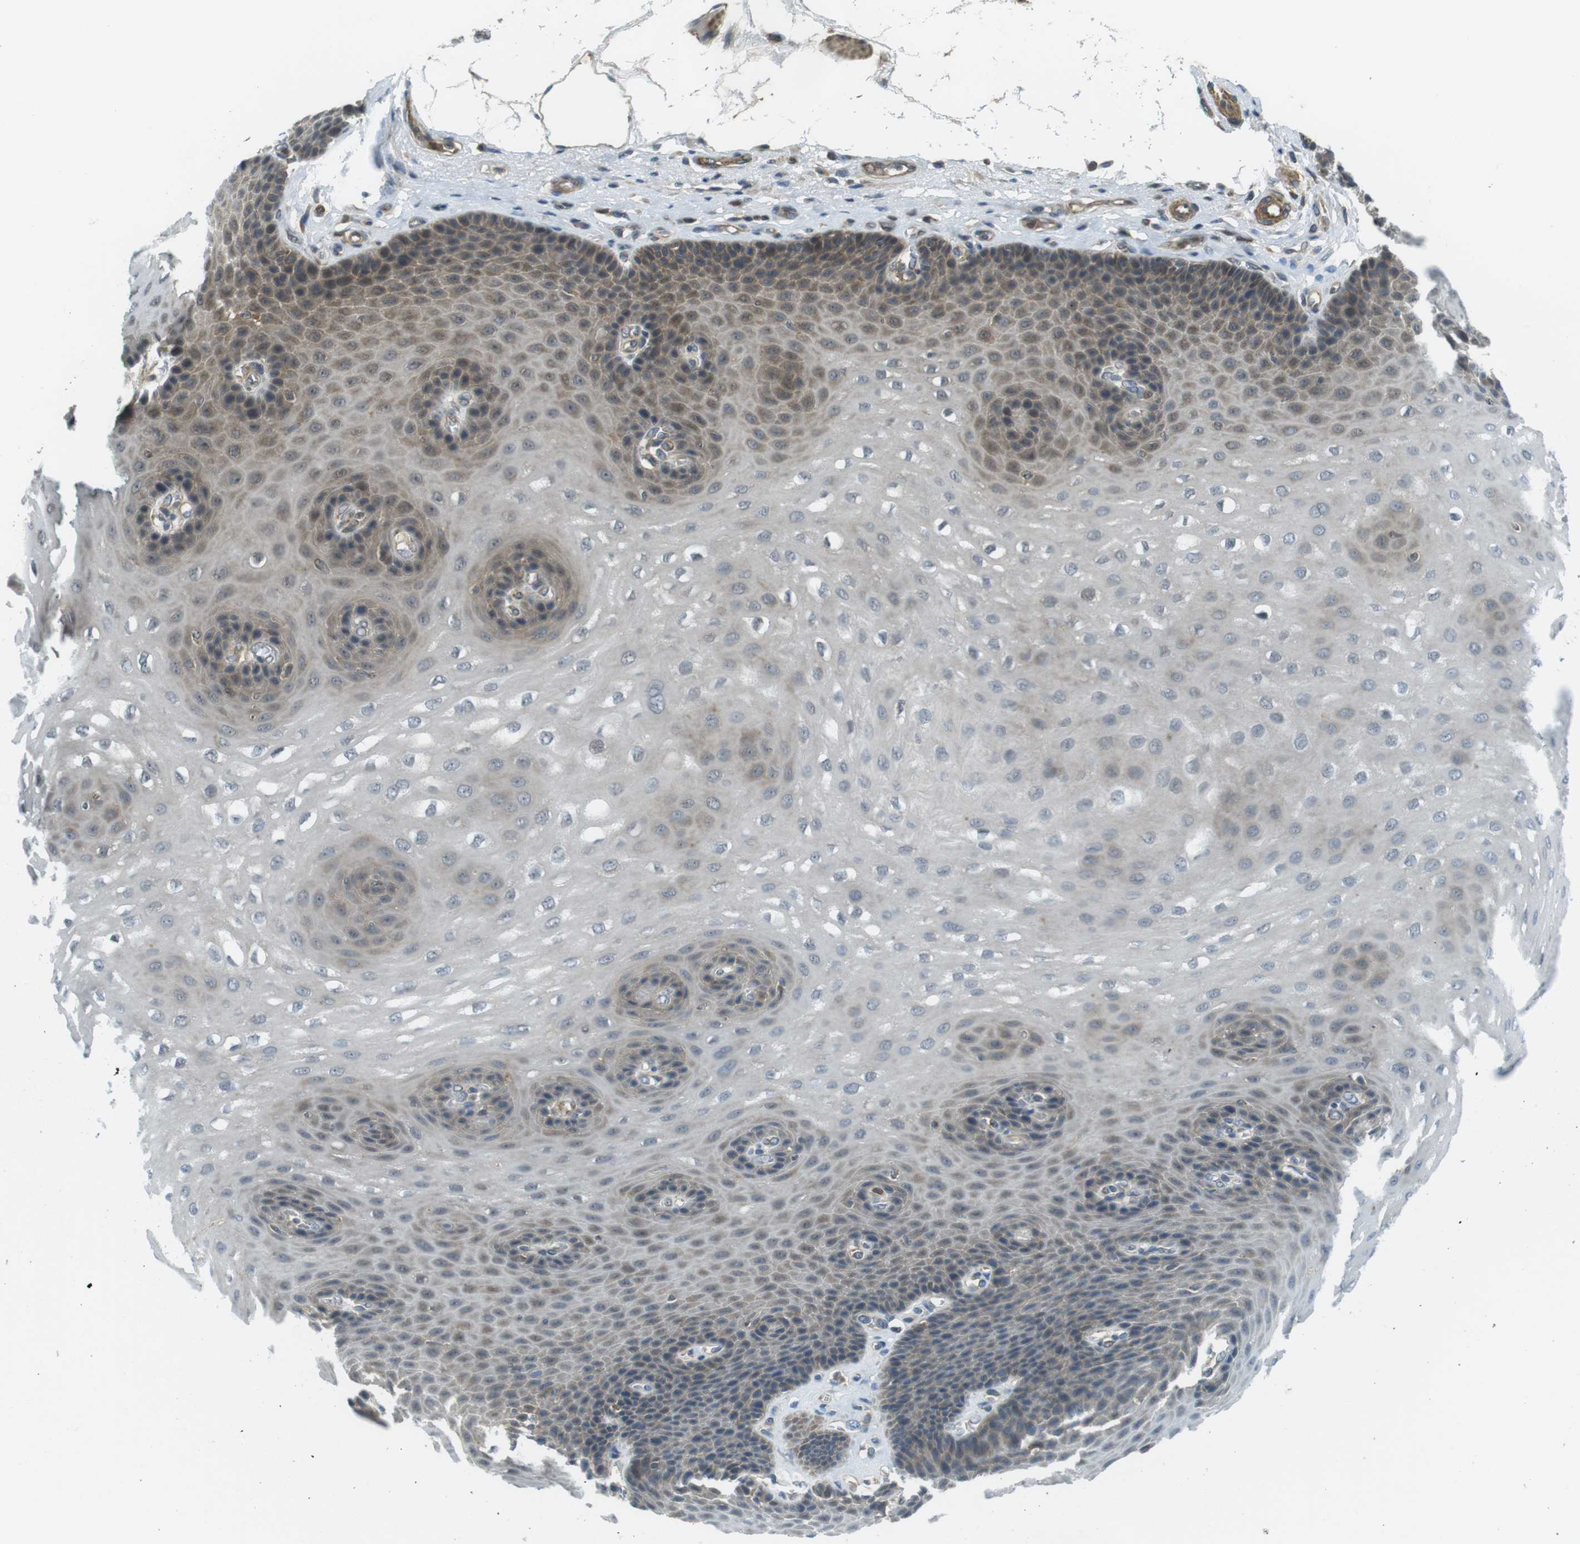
{"staining": {"intensity": "moderate", "quantity": "<25%", "location": "cytoplasmic/membranous"}, "tissue": "esophagus", "cell_type": "Squamous epithelial cells", "image_type": "normal", "snomed": [{"axis": "morphology", "description": "Normal tissue, NOS"}, {"axis": "topography", "description": "Esophagus"}], "caption": "A brown stain labels moderate cytoplasmic/membranous expression of a protein in squamous epithelial cells of benign human esophagus.", "gene": "LRRC3B", "patient": {"sex": "female", "age": 72}}